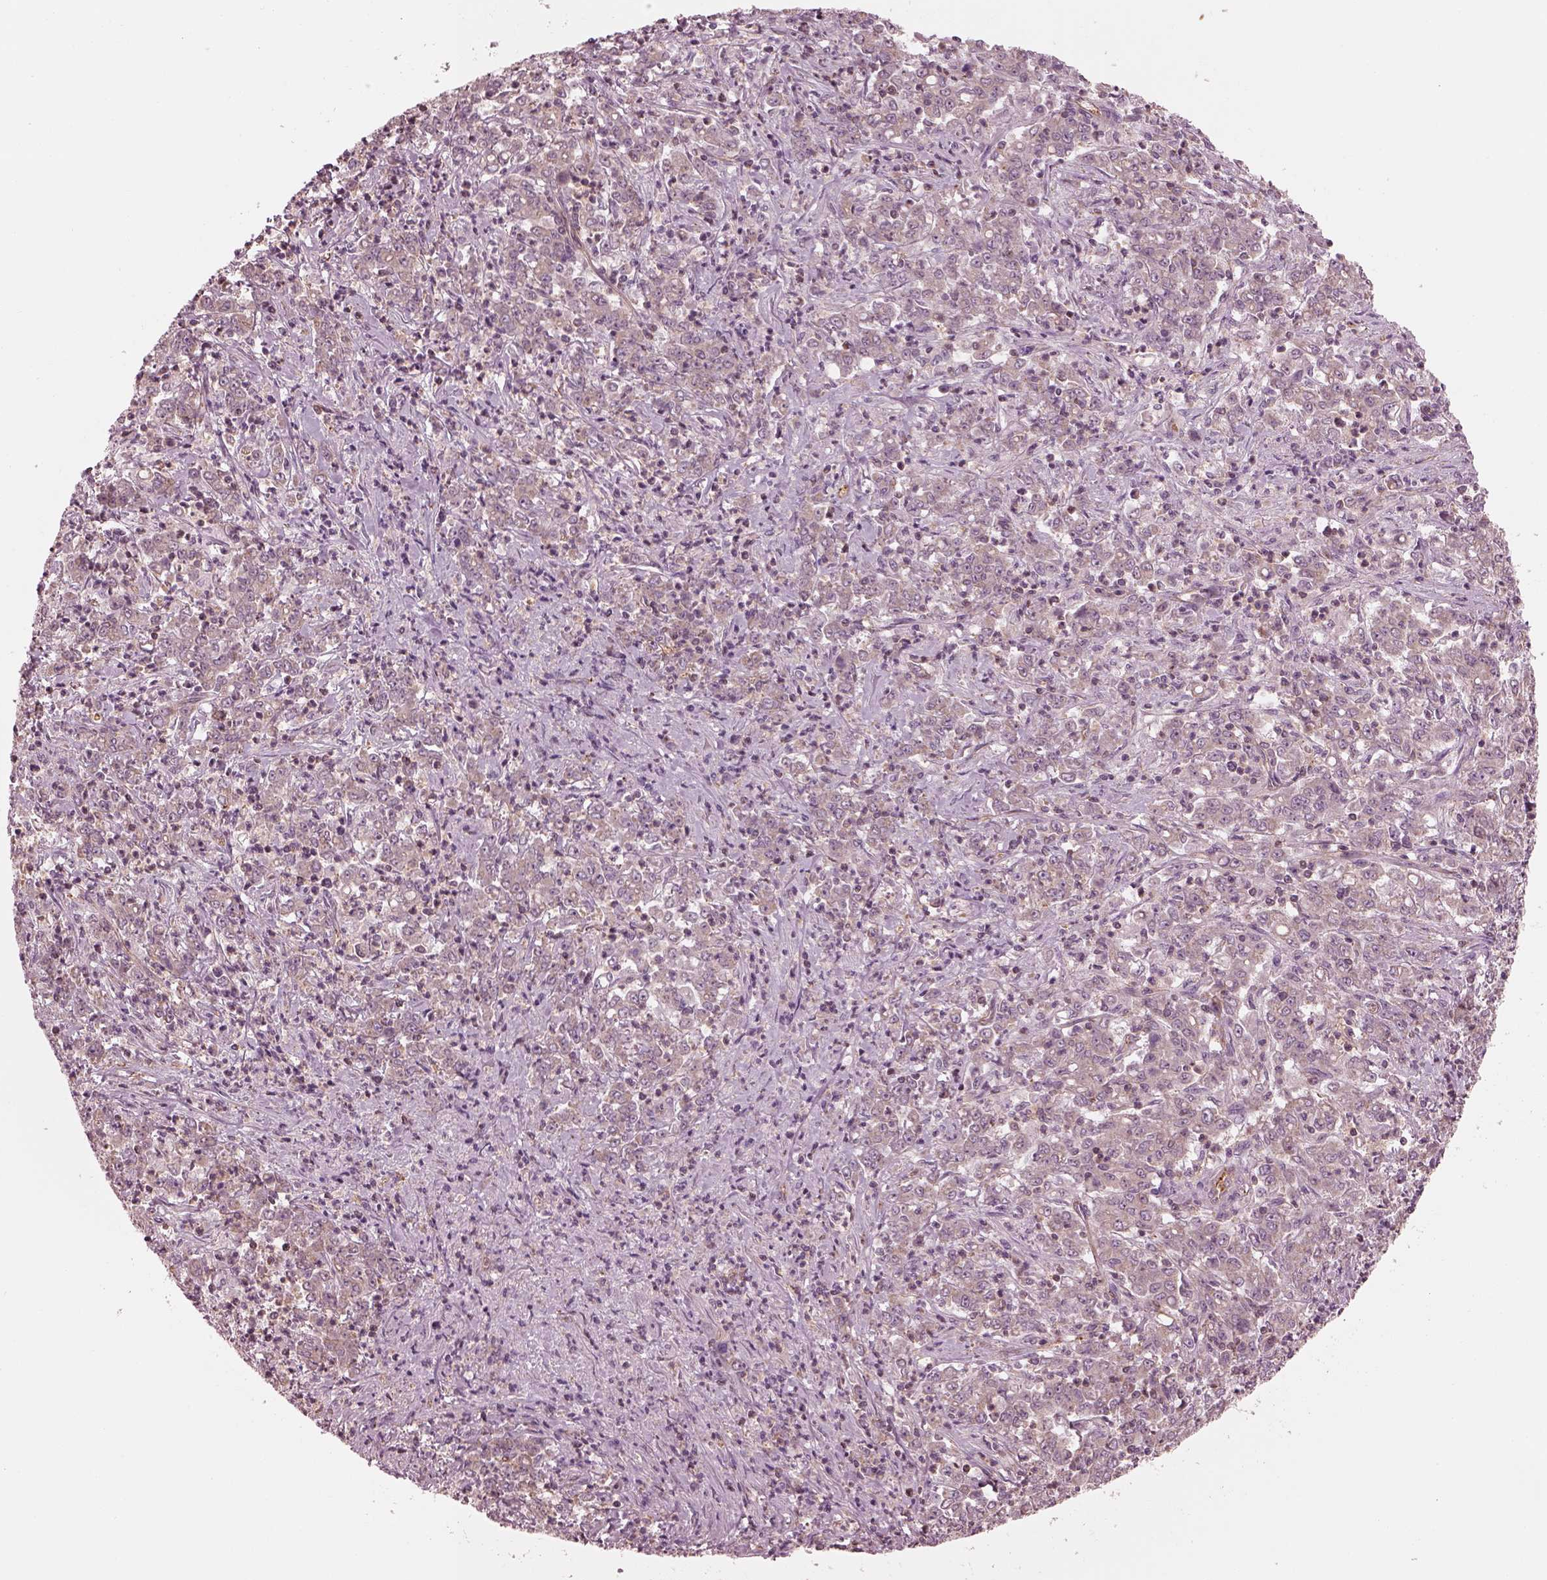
{"staining": {"intensity": "weak", "quantity": ">75%", "location": "cytoplasmic/membranous"}, "tissue": "stomach cancer", "cell_type": "Tumor cells", "image_type": "cancer", "snomed": [{"axis": "morphology", "description": "Adenocarcinoma, NOS"}, {"axis": "topography", "description": "Stomach, lower"}], "caption": "Human adenocarcinoma (stomach) stained with a brown dye demonstrates weak cytoplasmic/membranous positive staining in about >75% of tumor cells.", "gene": "STK33", "patient": {"sex": "female", "age": 71}}